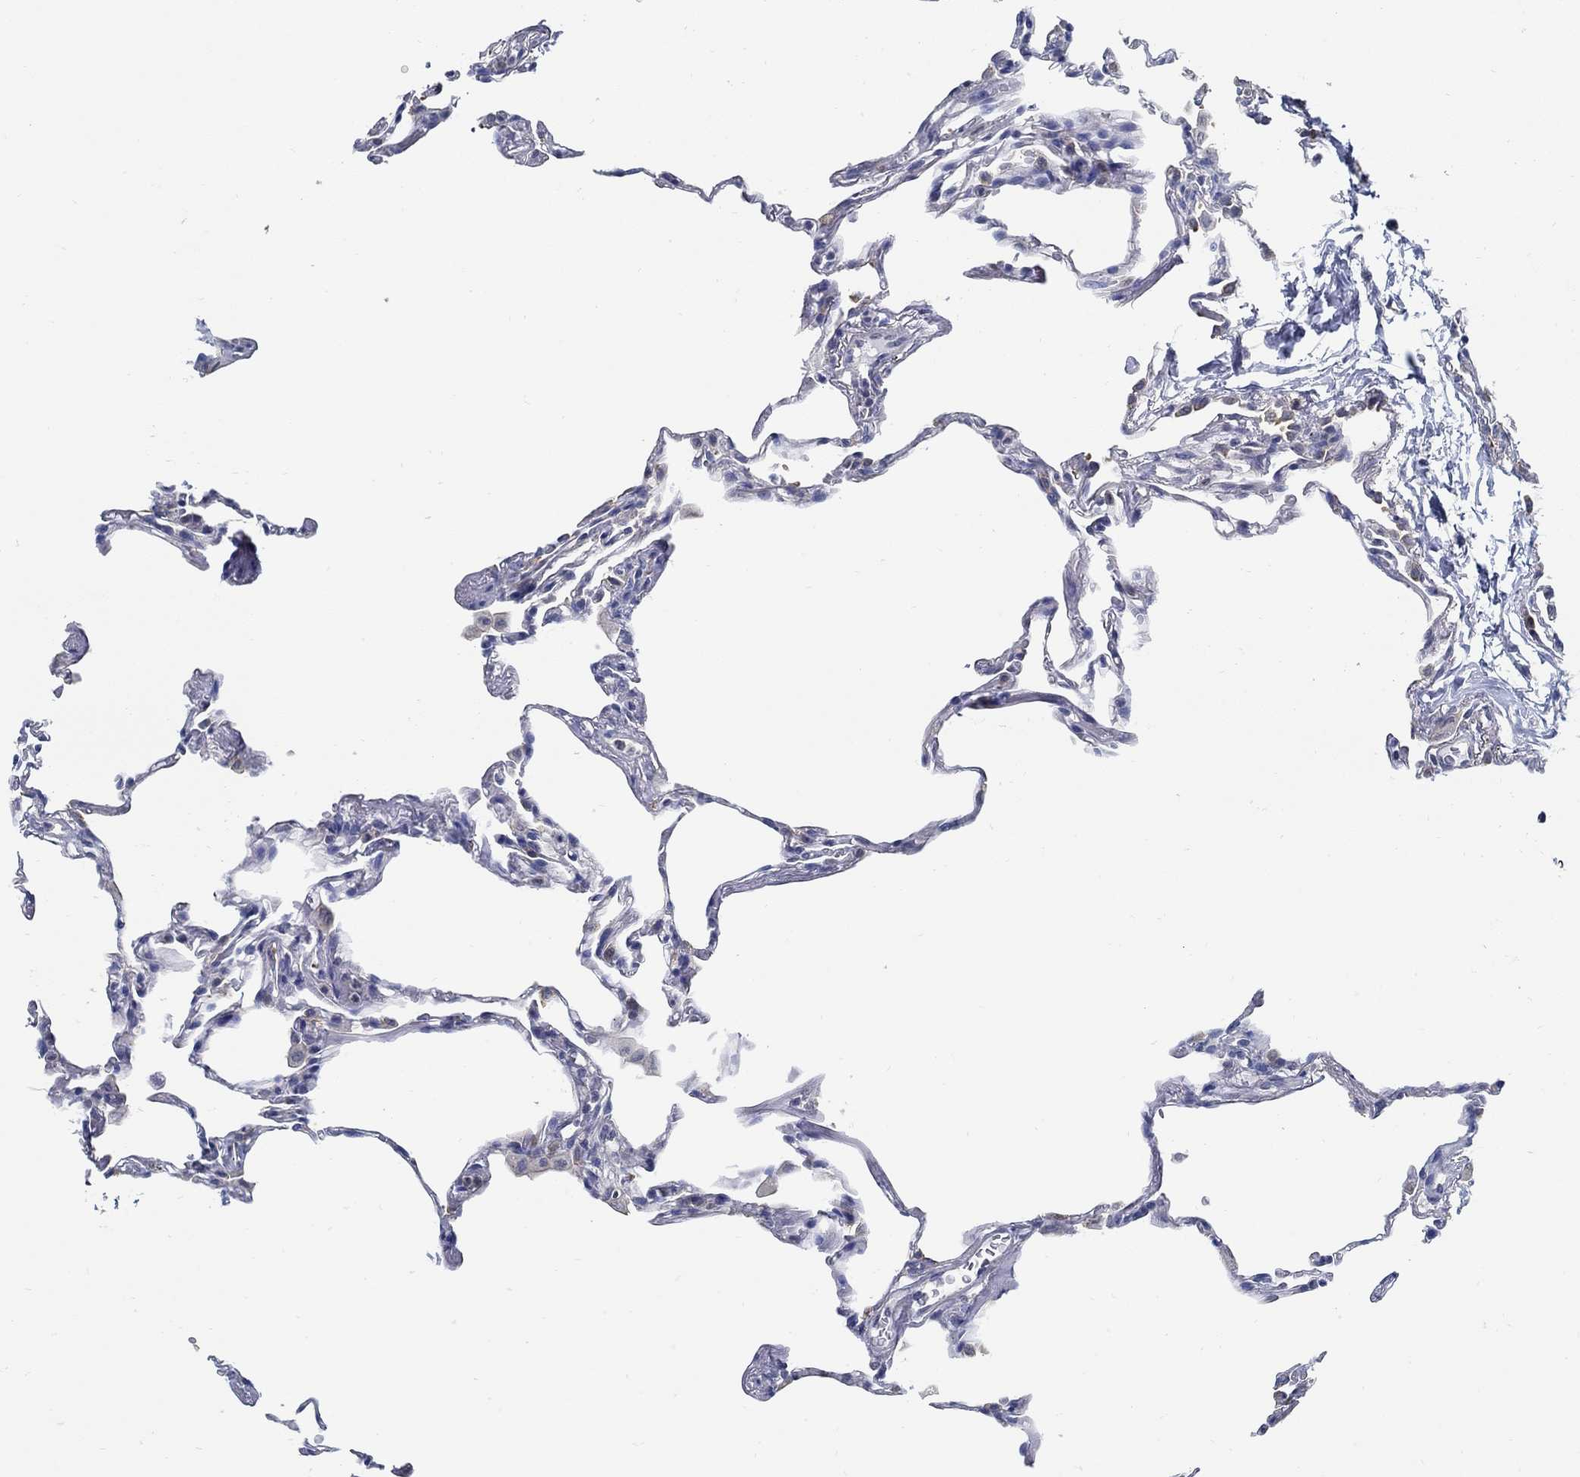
{"staining": {"intensity": "negative", "quantity": "none", "location": "none"}, "tissue": "lung", "cell_type": "Alveolar cells", "image_type": "normal", "snomed": [{"axis": "morphology", "description": "Normal tissue, NOS"}, {"axis": "topography", "description": "Lung"}], "caption": "A high-resolution image shows immunohistochemistry staining of unremarkable lung, which reveals no significant staining in alveolar cells.", "gene": "PCDH11X", "patient": {"sex": "female", "age": 57}}